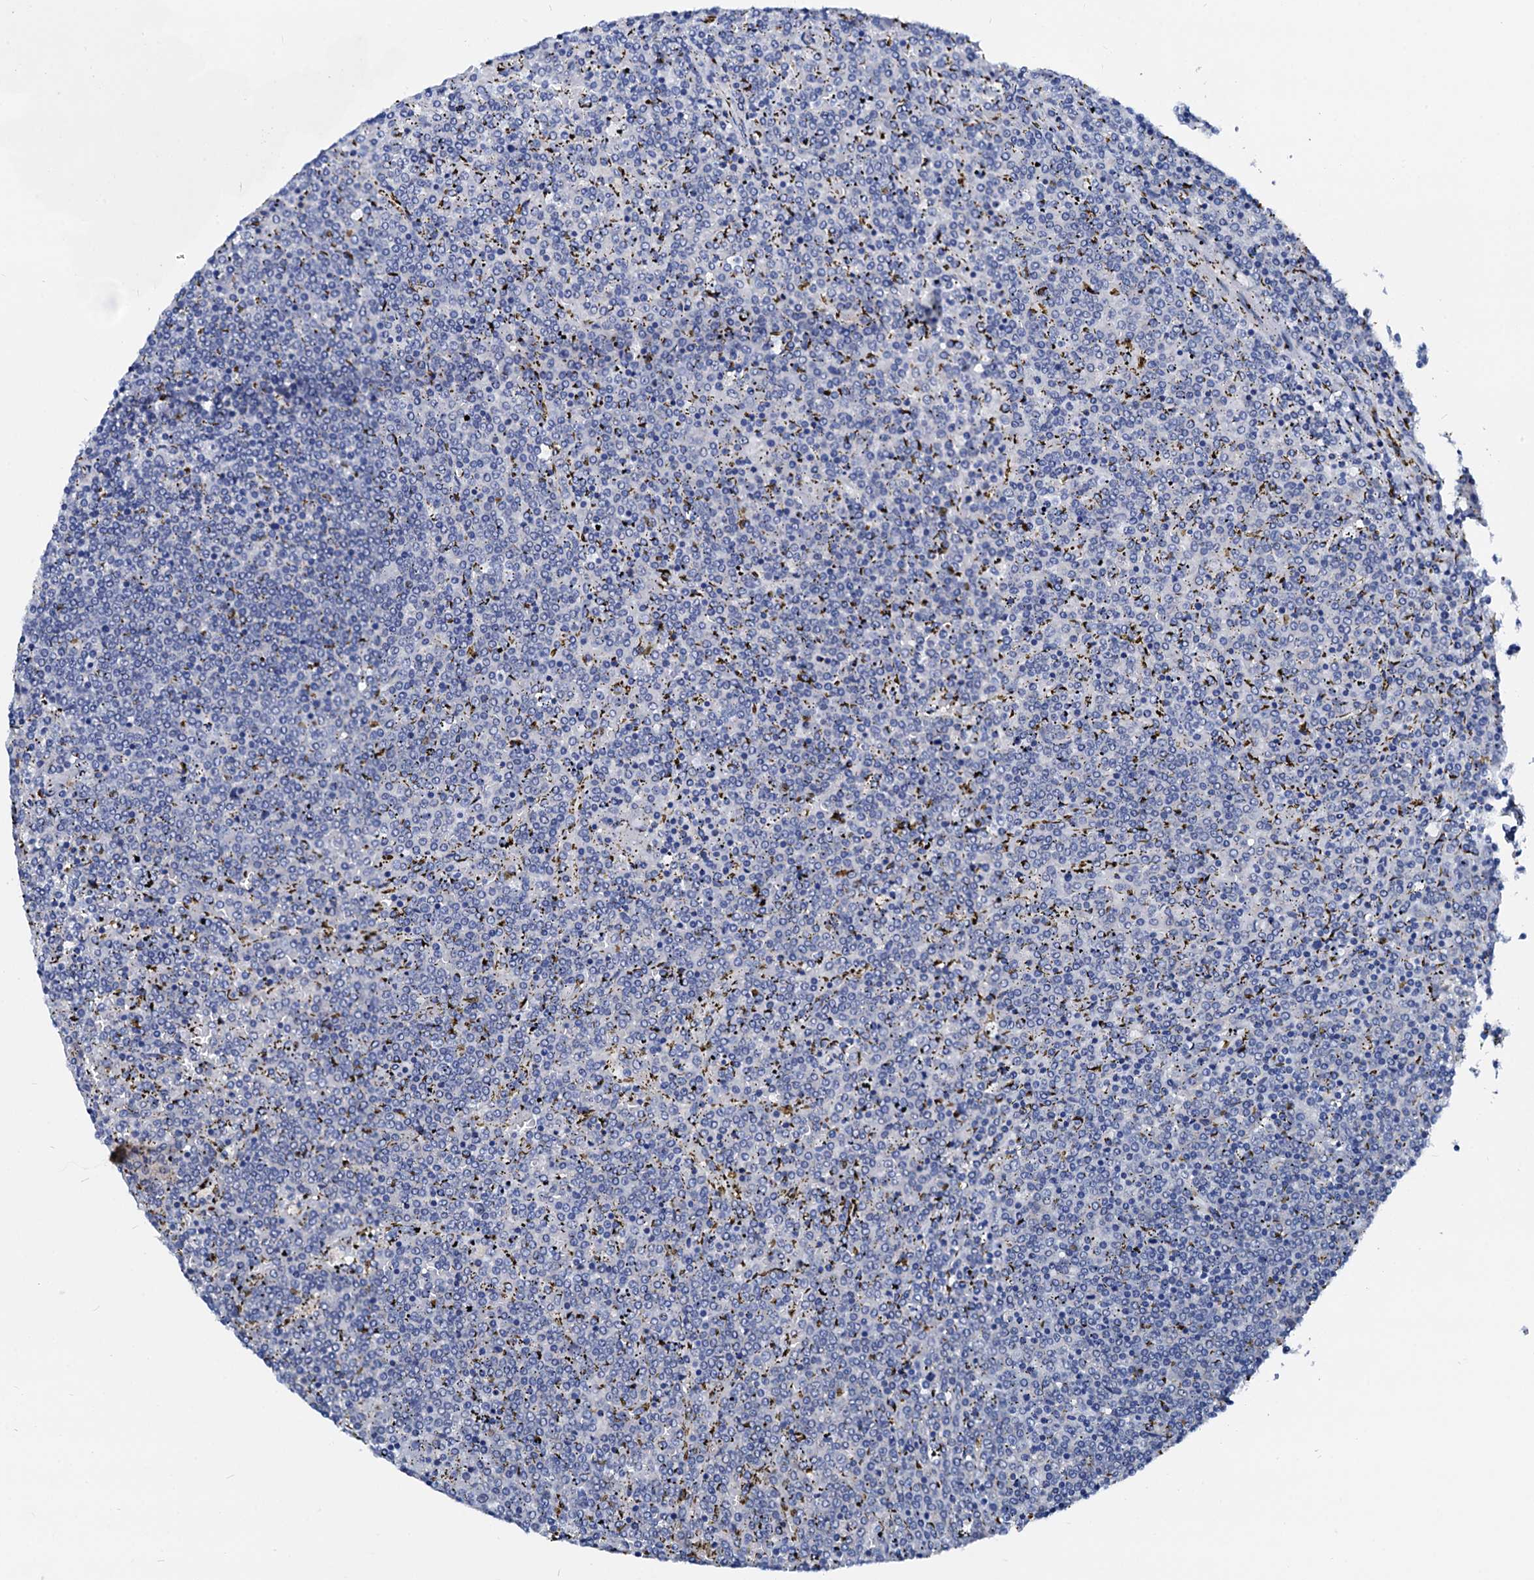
{"staining": {"intensity": "negative", "quantity": "none", "location": "none"}, "tissue": "lymphoma", "cell_type": "Tumor cells", "image_type": "cancer", "snomed": [{"axis": "morphology", "description": "Malignant lymphoma, non-Hodgkin's type, Low grade"}, {"axis": "topography", "description": "Spleen"}], "caption": "Human malignant lymphoma, non-Hodgkin's type (low-grade) stained for a protein using immunohistochemistry (IHC) displays no positivity in tumor cells.", "gene": "CSN2", "patient": {"sex": "female", "age": 19}}